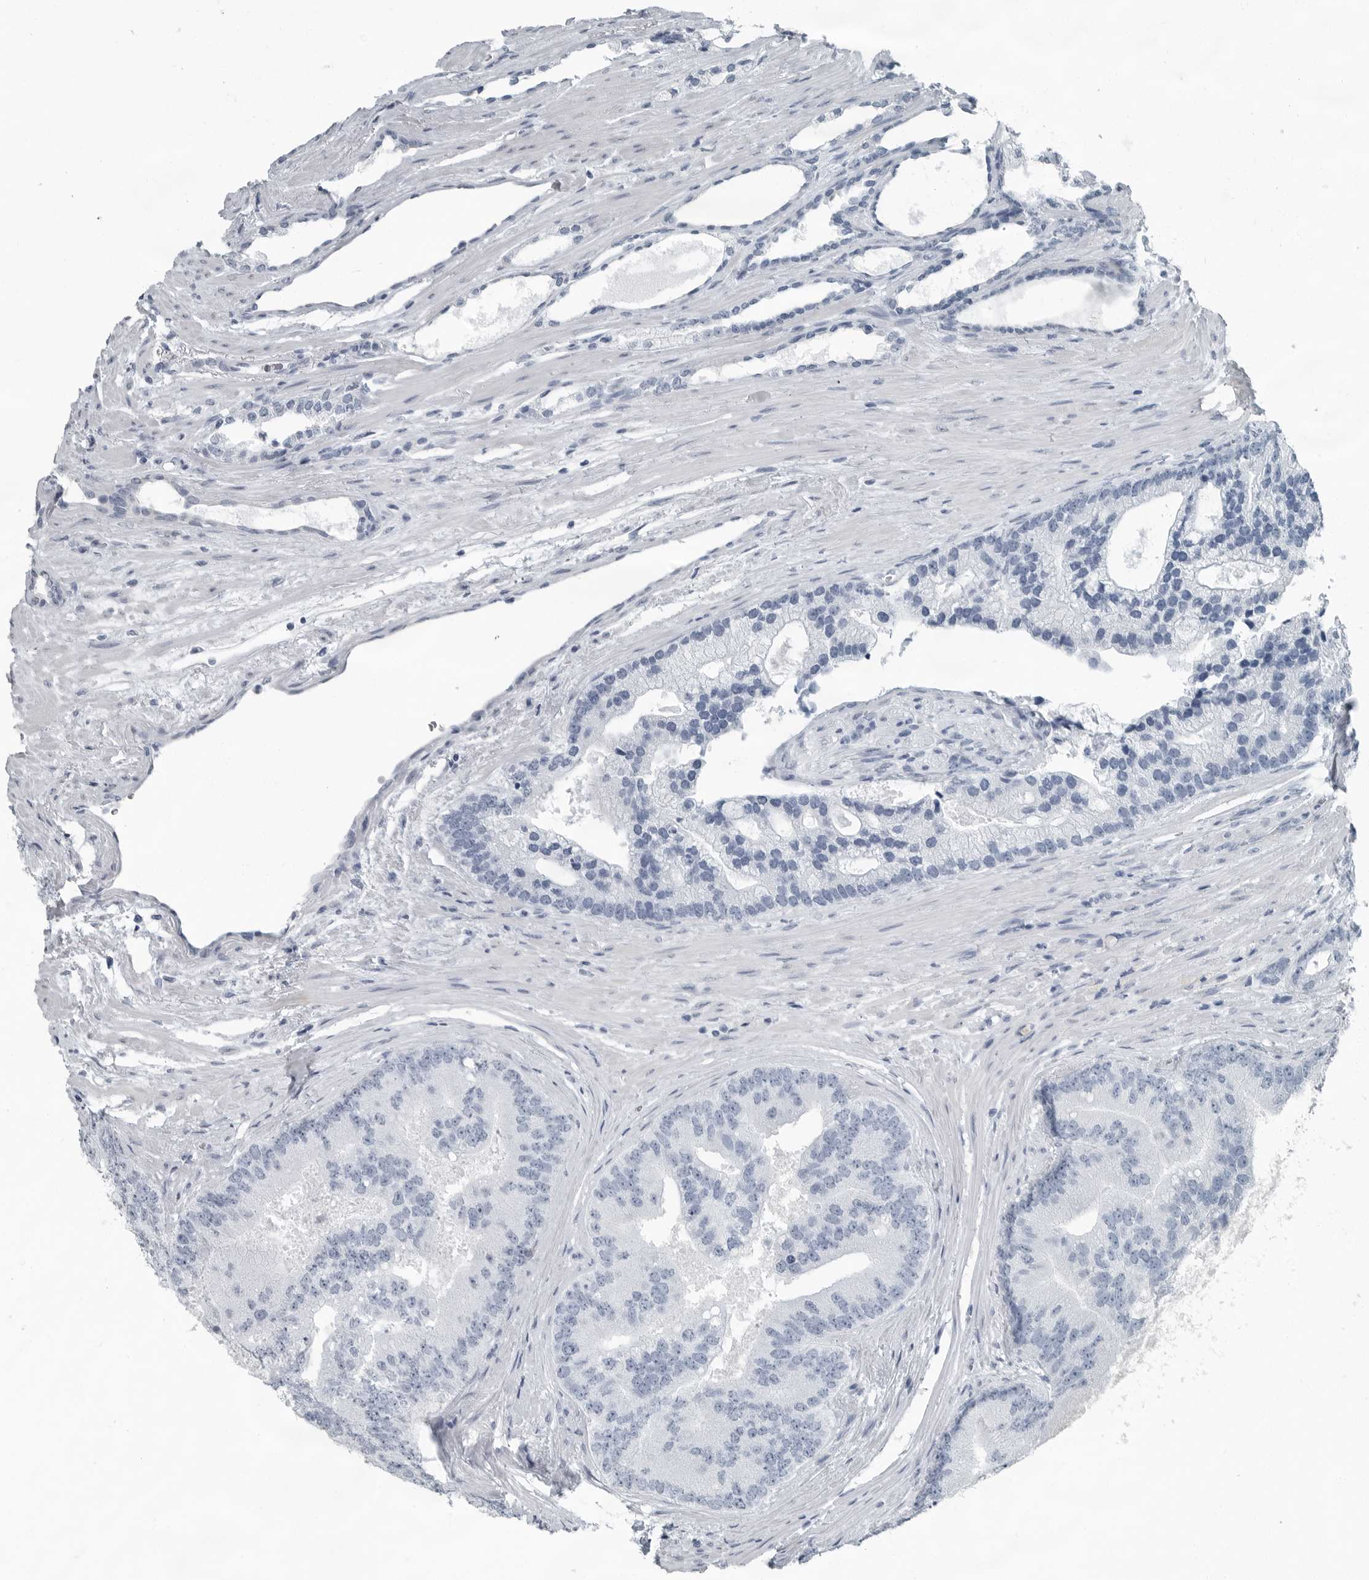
{"staining": {"intensity": "negative", "quantity": "none", "location": "none"}, "tissue": "prostate cancer", "cell_type": "Tumor cells", "image_type": "cancer", "snomed": [{"axis": "morphology", "description": "Adenocarcinoma, High grade"}, {"axis": "topography", "description": "Prostate"}], "caption": "DAB immunohistochemical staining of prostate high-grade adenocarcinoma shows no significant expression in tumor cells.", "gene": "FABP6", "patient": {"sex": "male", "age": 70}}